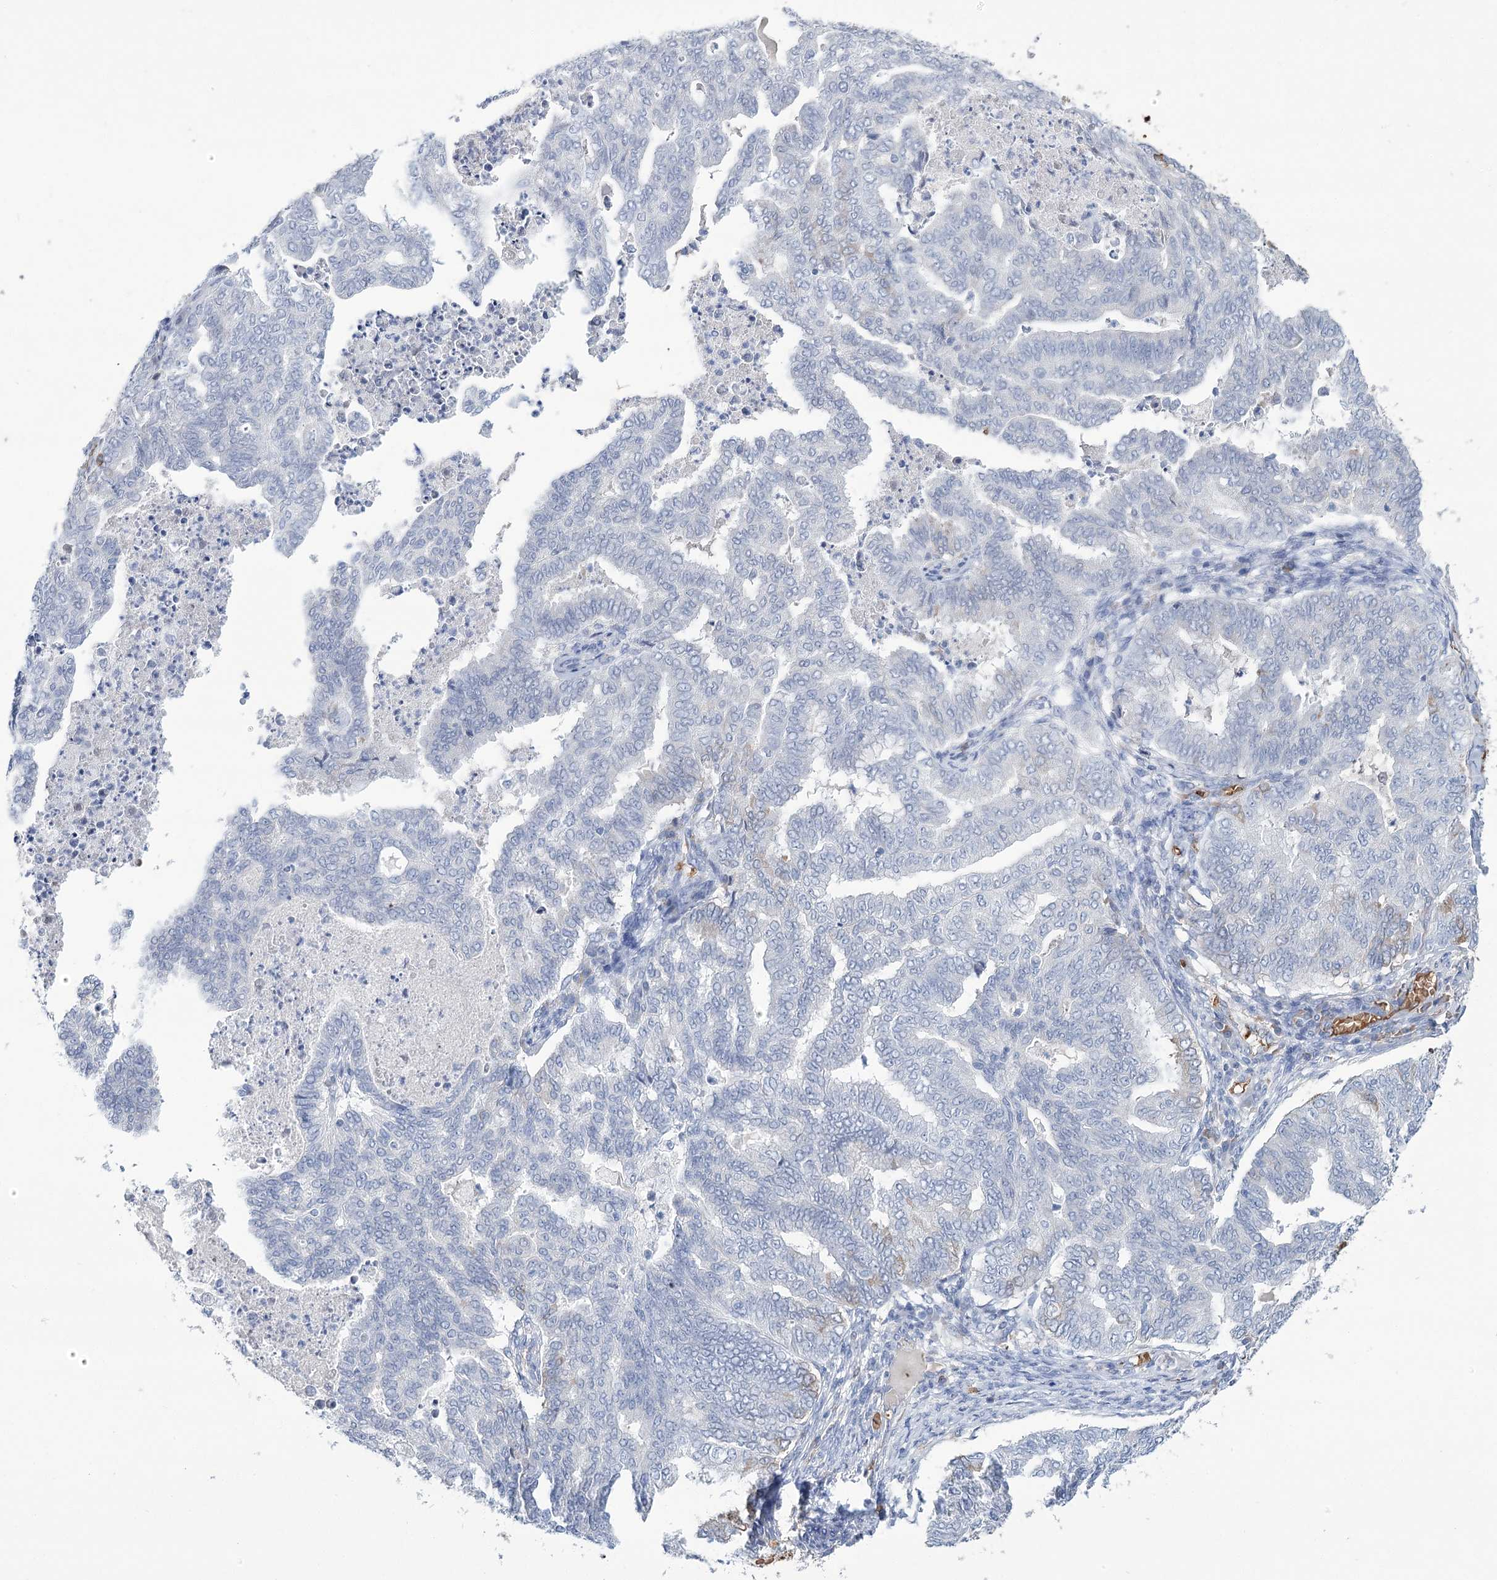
{"staining": {"intensity": "negative", "quantity": "none", "location": "none"}, "tissue": "endometrial cancer", "cell_type": "Tumor cells", "image_type": "cancer", "snomed": [{"axis": "morphology", "description": "Adenocarcinoma, NOS"}, {"axis": "topography", "description": "Endometrium"}], "caption": "Tumor cells are negative for brown protein staining in endometrial cancer. (Immunohistochemistry, brightfield microscopy, high magnification).", "gene": "HBA1", "patient": {"sex": "female", "age": 79}}